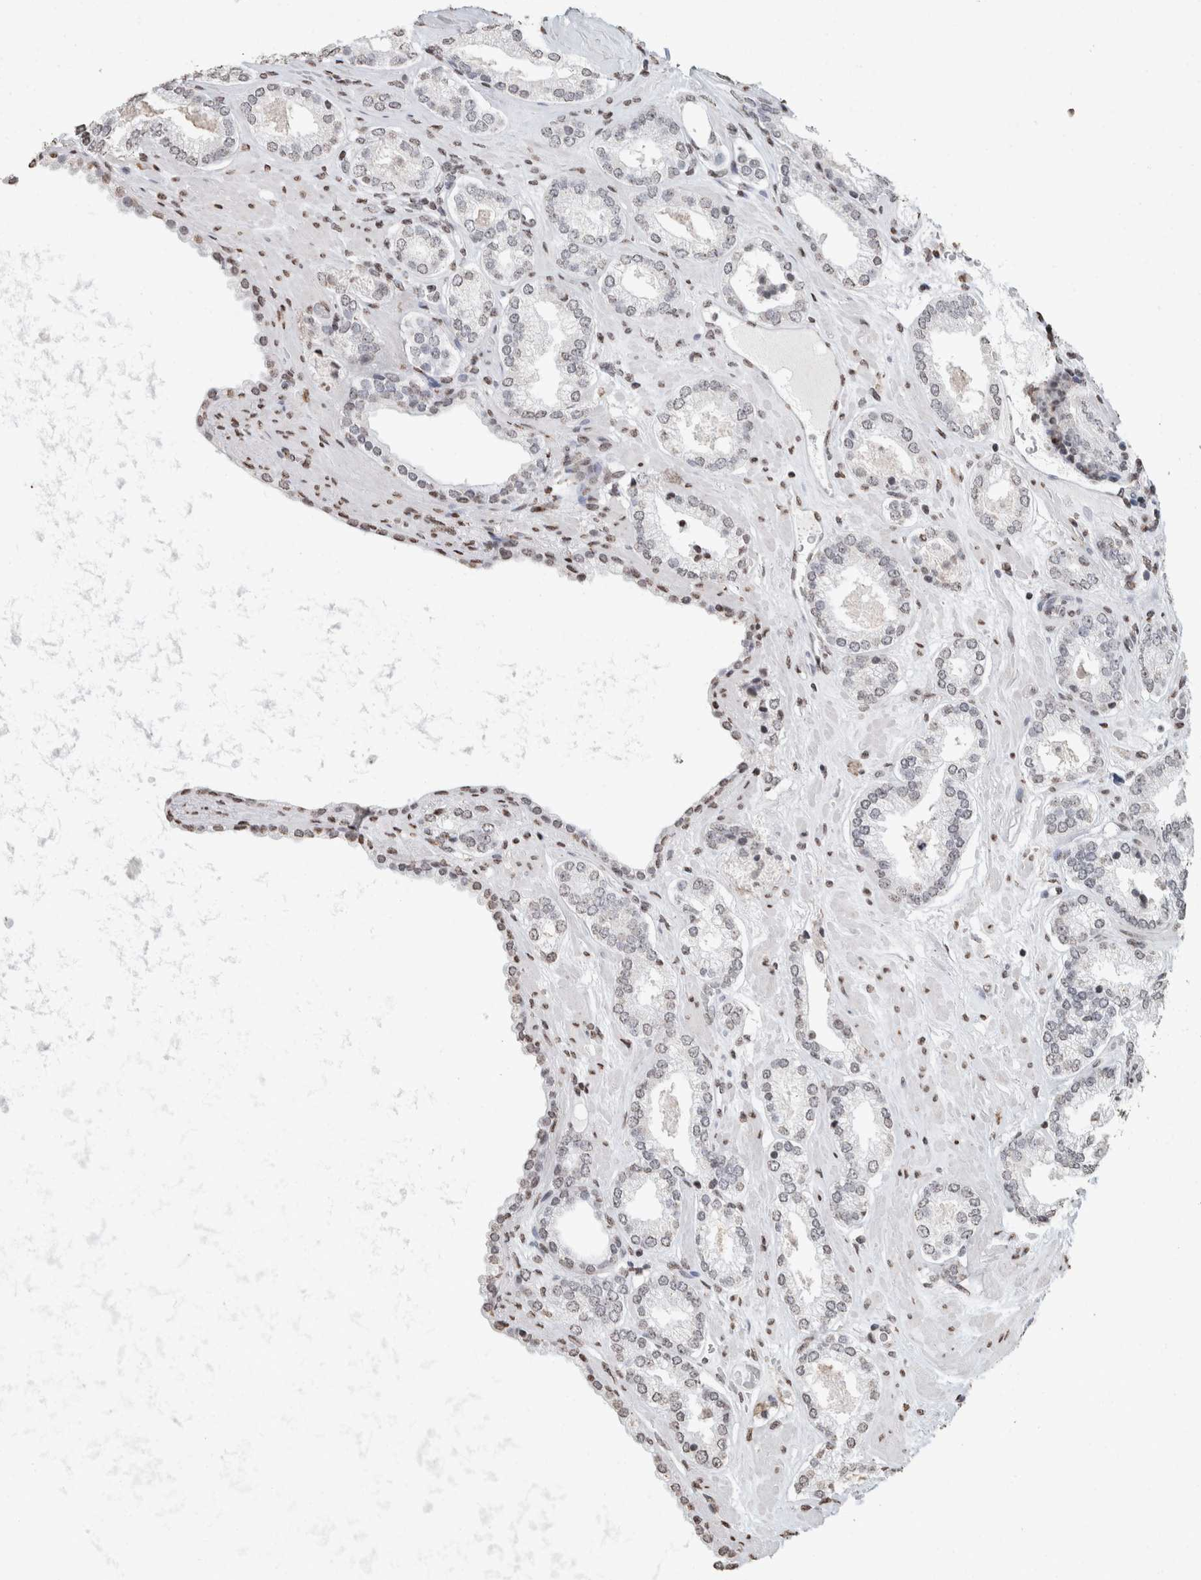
{"staining": {"intensity": "weak", "quantity": "<25%", "location": "nuclear"}, "tissue": "prostate cancer", "cell_type": "Tumor cells", "image_type": "cancer", "snomed": [{"axis": "morphology", "description": "Adenocarcinoma, Low grade"}, {"axis": "topography", "description": "Prostate"}], "caption": "An immunohistochemistry (IHC) micrograph of adenocarcinoma (low-grade) (prostate) is shown. There is no staining in tumor cells of adenocarcinoma (low-grade) (prostate). (Stains: DAB (3,3'-diaminobenzidine) IHC with hematoxylin counter stain, Microscopy: brightfield microscopy at high magnification).", "gene": "CNTN1", "patient": {"sex": "male", "age": 62}}